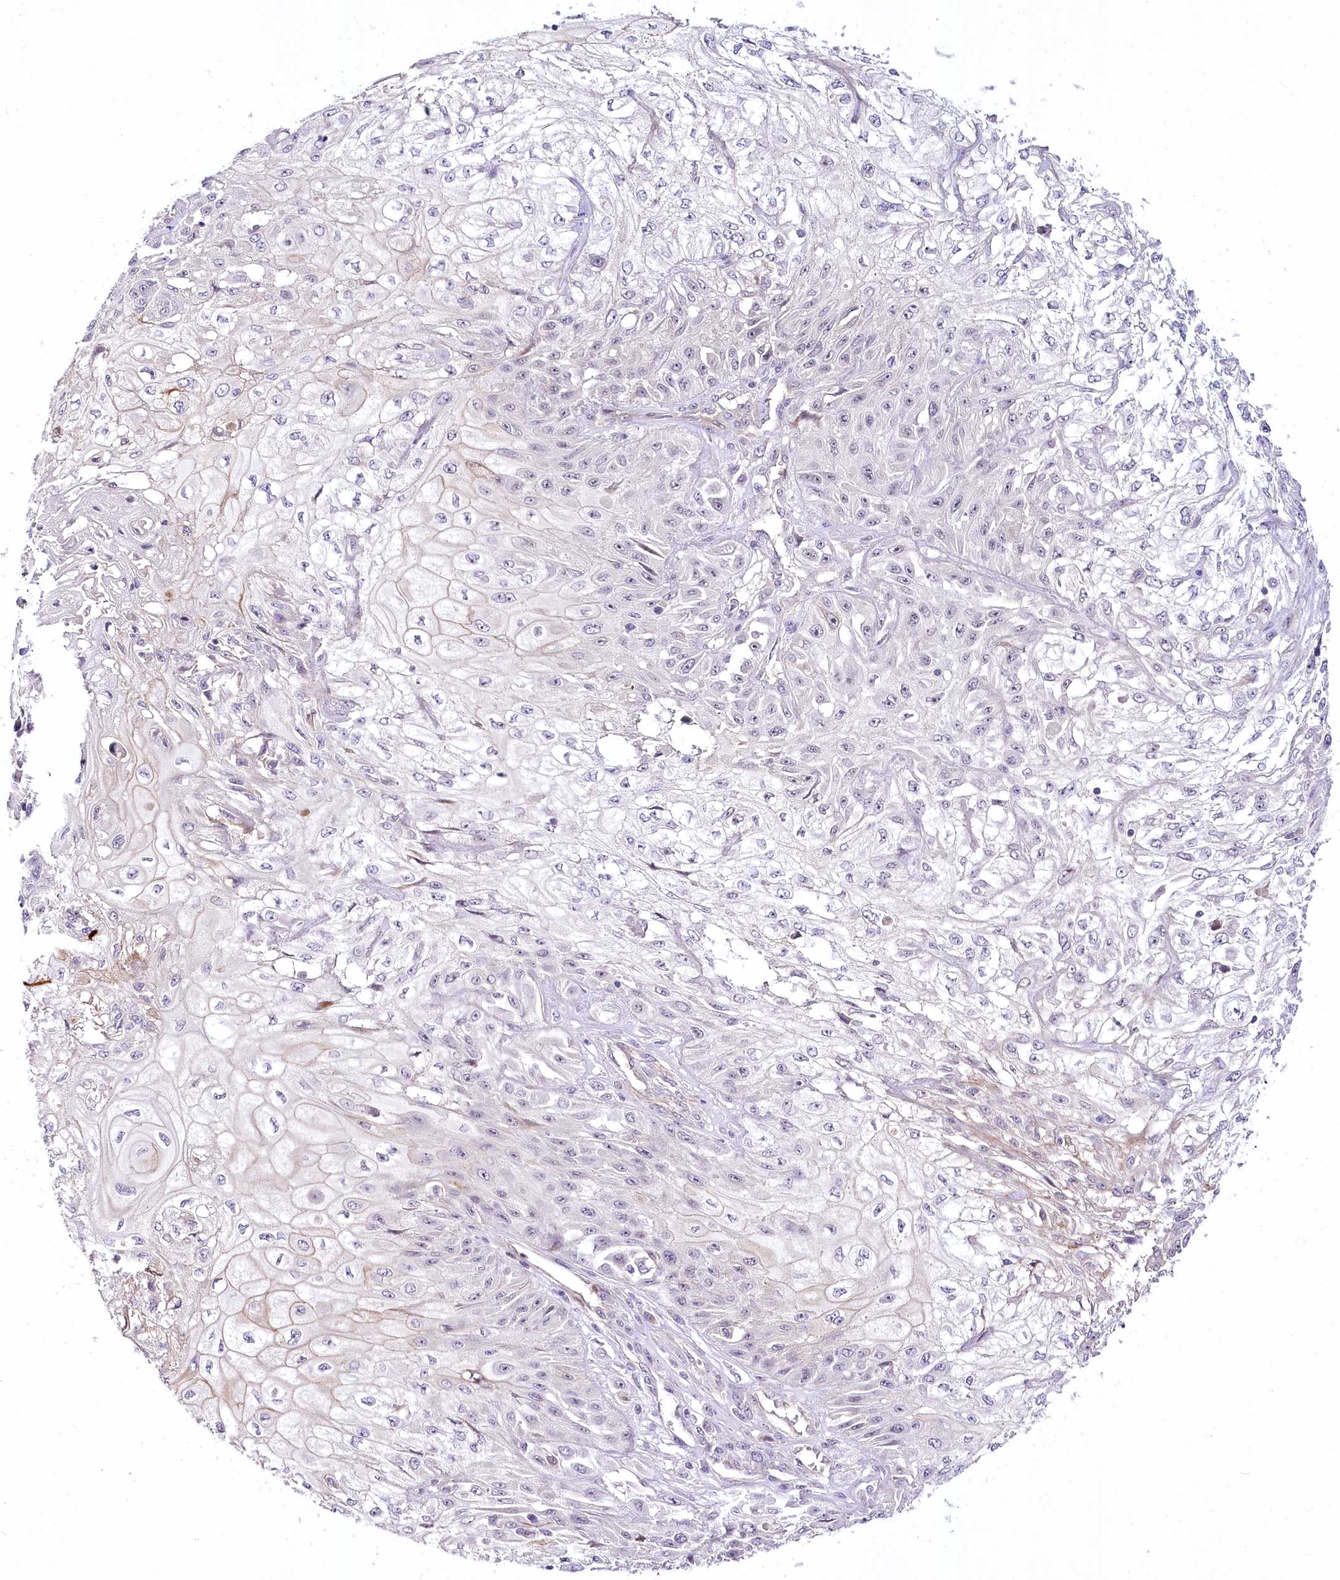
{"staining": {"intensity": "negative", "quantity": "none", "location": "none"}, "tissue": "skin cancer", "cell_type": "Tumor cells", "image_type": "cancer", "snomed": [{"axis": "morphology", "description": "Squamous cell carcinoma, NOS"}, {"axis": "morphology", "description": "Squamous cell carcinoma, metastatic, NOS"}, {"axis": "topography", "description": "Skin"}, {"axis": "topography", "description": "Lymph node"}], "caption": "Tumor cells show no significant positivity in metastatic squamous cell carcinoma (skin).", "gene": "VWA5A", "patient": {"sex": "male", "age": 75}}